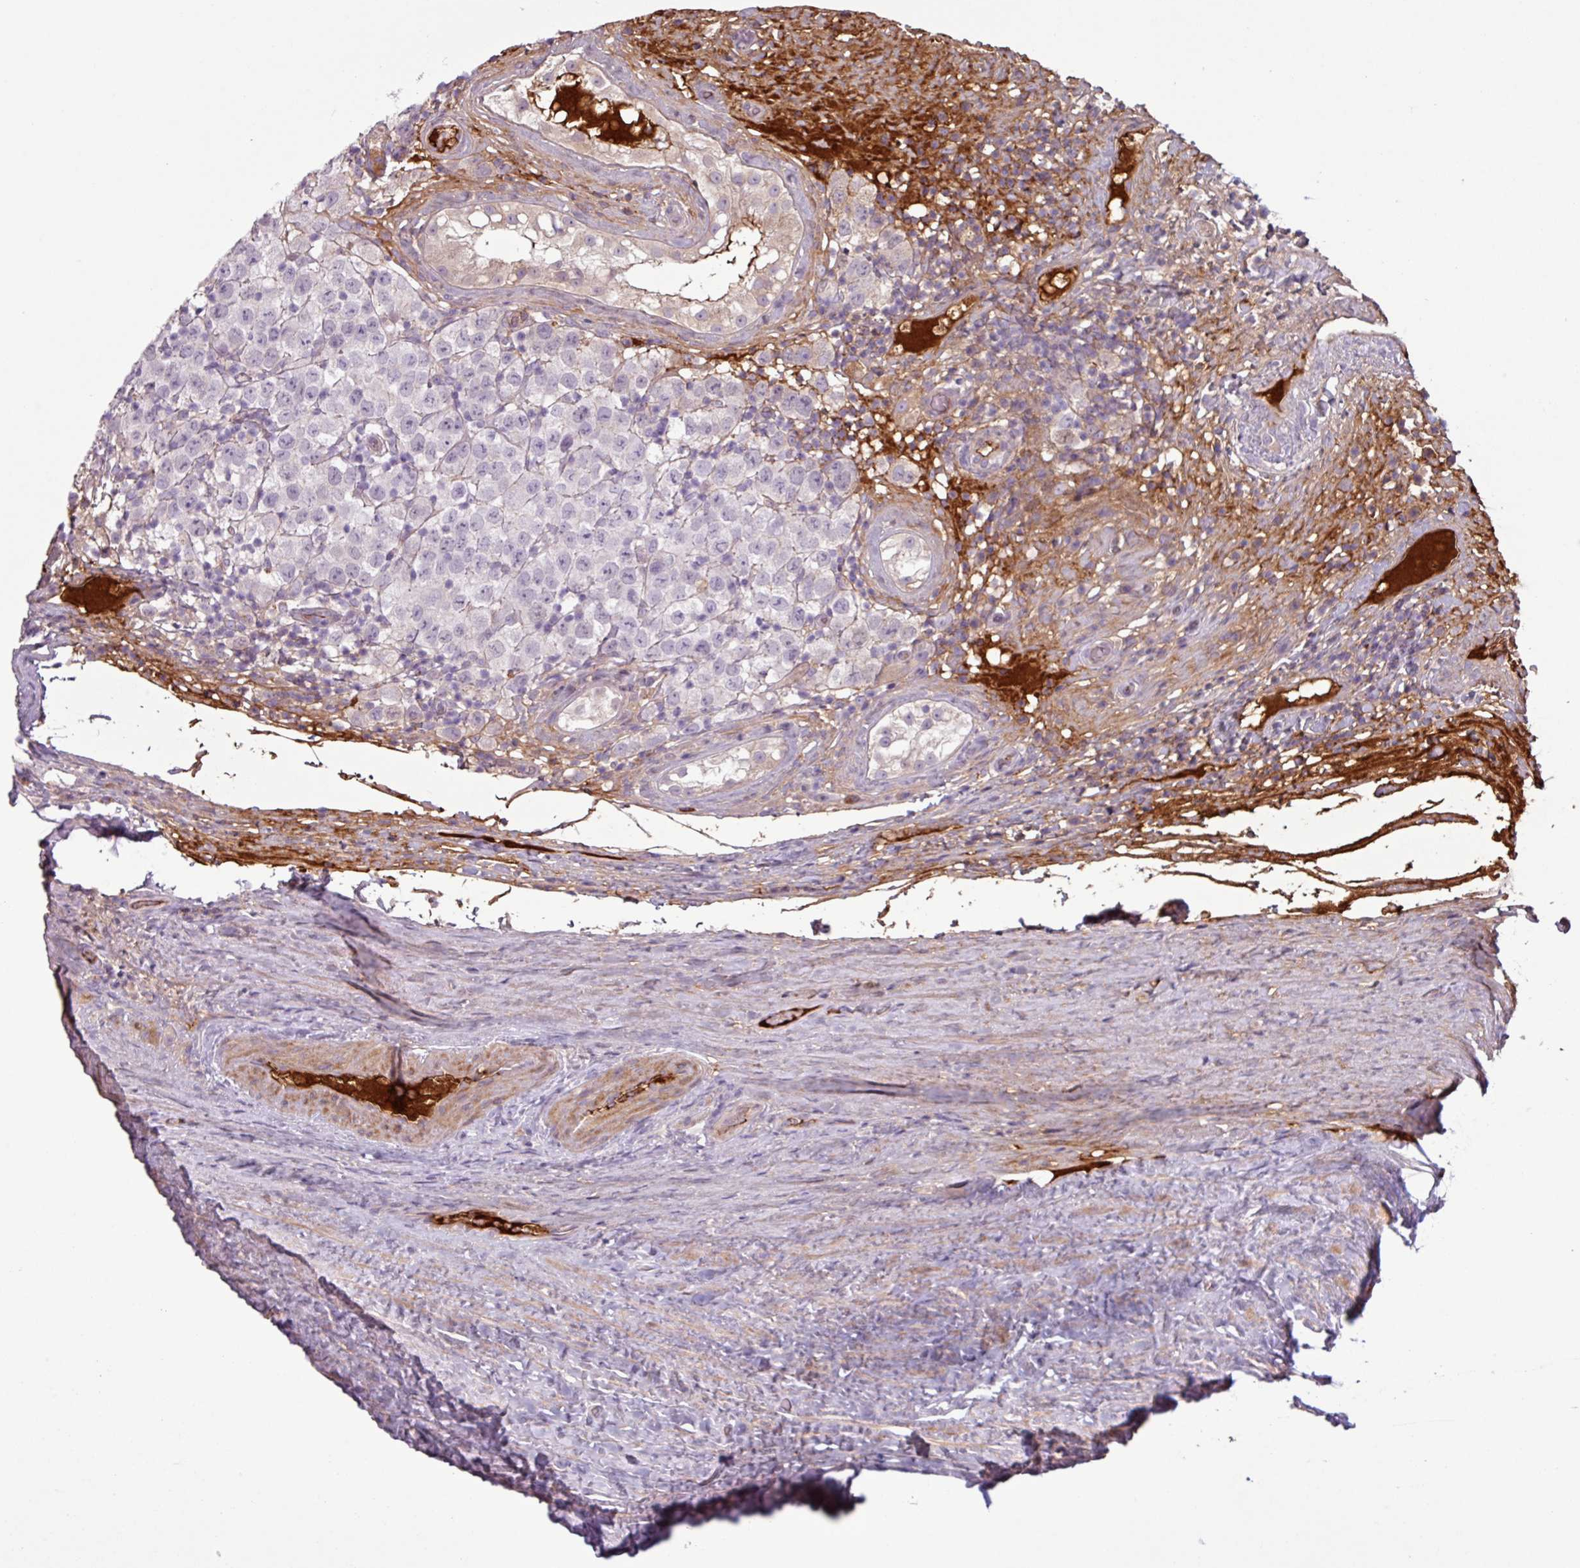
{"staining": {"intensity": "negative", "quantity": "none", "location": "none"}, "tissue": "testis cancer", "cell_type": "Tumor cells", "image_type": "cancer", "snomed": [{"axis": "morphology", "description": "Seminoma, NOS"}, {"axis": "morphology", "description": "Carcinoma, Embryonal, NOS"}, {"axis": "topography", "description": "Testis"}], "caption": "Immunohistochemistry (IHC) micrograph of neoplastic tissue: human testis embryonal carcinoma stained with DAB displays no significant protein staining in tumor cells.", "gene": "C4B", "patient": {"sex": "male", "age": 41}}